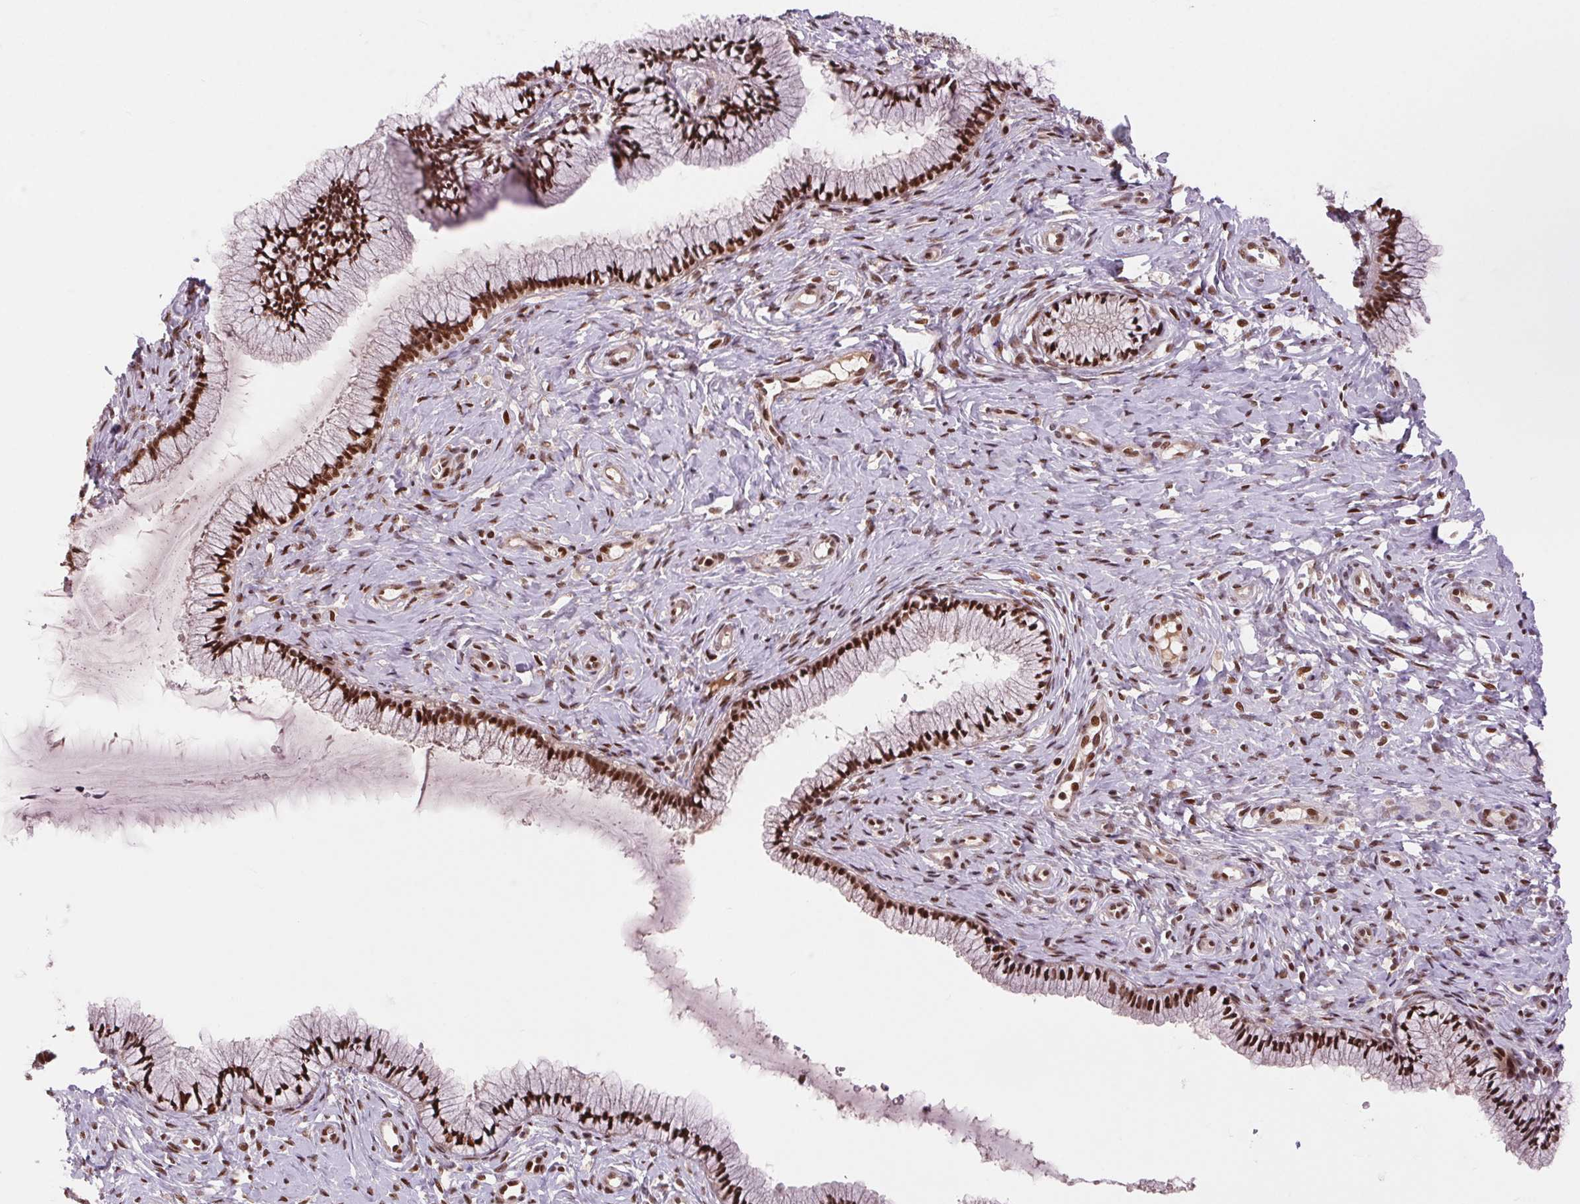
{"staining": {"intensity": "strong", "quantity": ">75%", "location": "nuclear"}, "tissue": "cervix", "cell_type": "Glandular cells", "image_type": "normal", "snomed": [{"axis": "morphology", "description": "Normal tissue, NOS"}, {"axis": "topography", "description": "Cervix"}], "caption": "An image showing strong nuclear staining in approximately >75% of glandular cells in benign cervix, as visualized by brown immunohistochemical staining.", "gene": "RAD23A", "patient": {"sex": "female", "age": 37}}